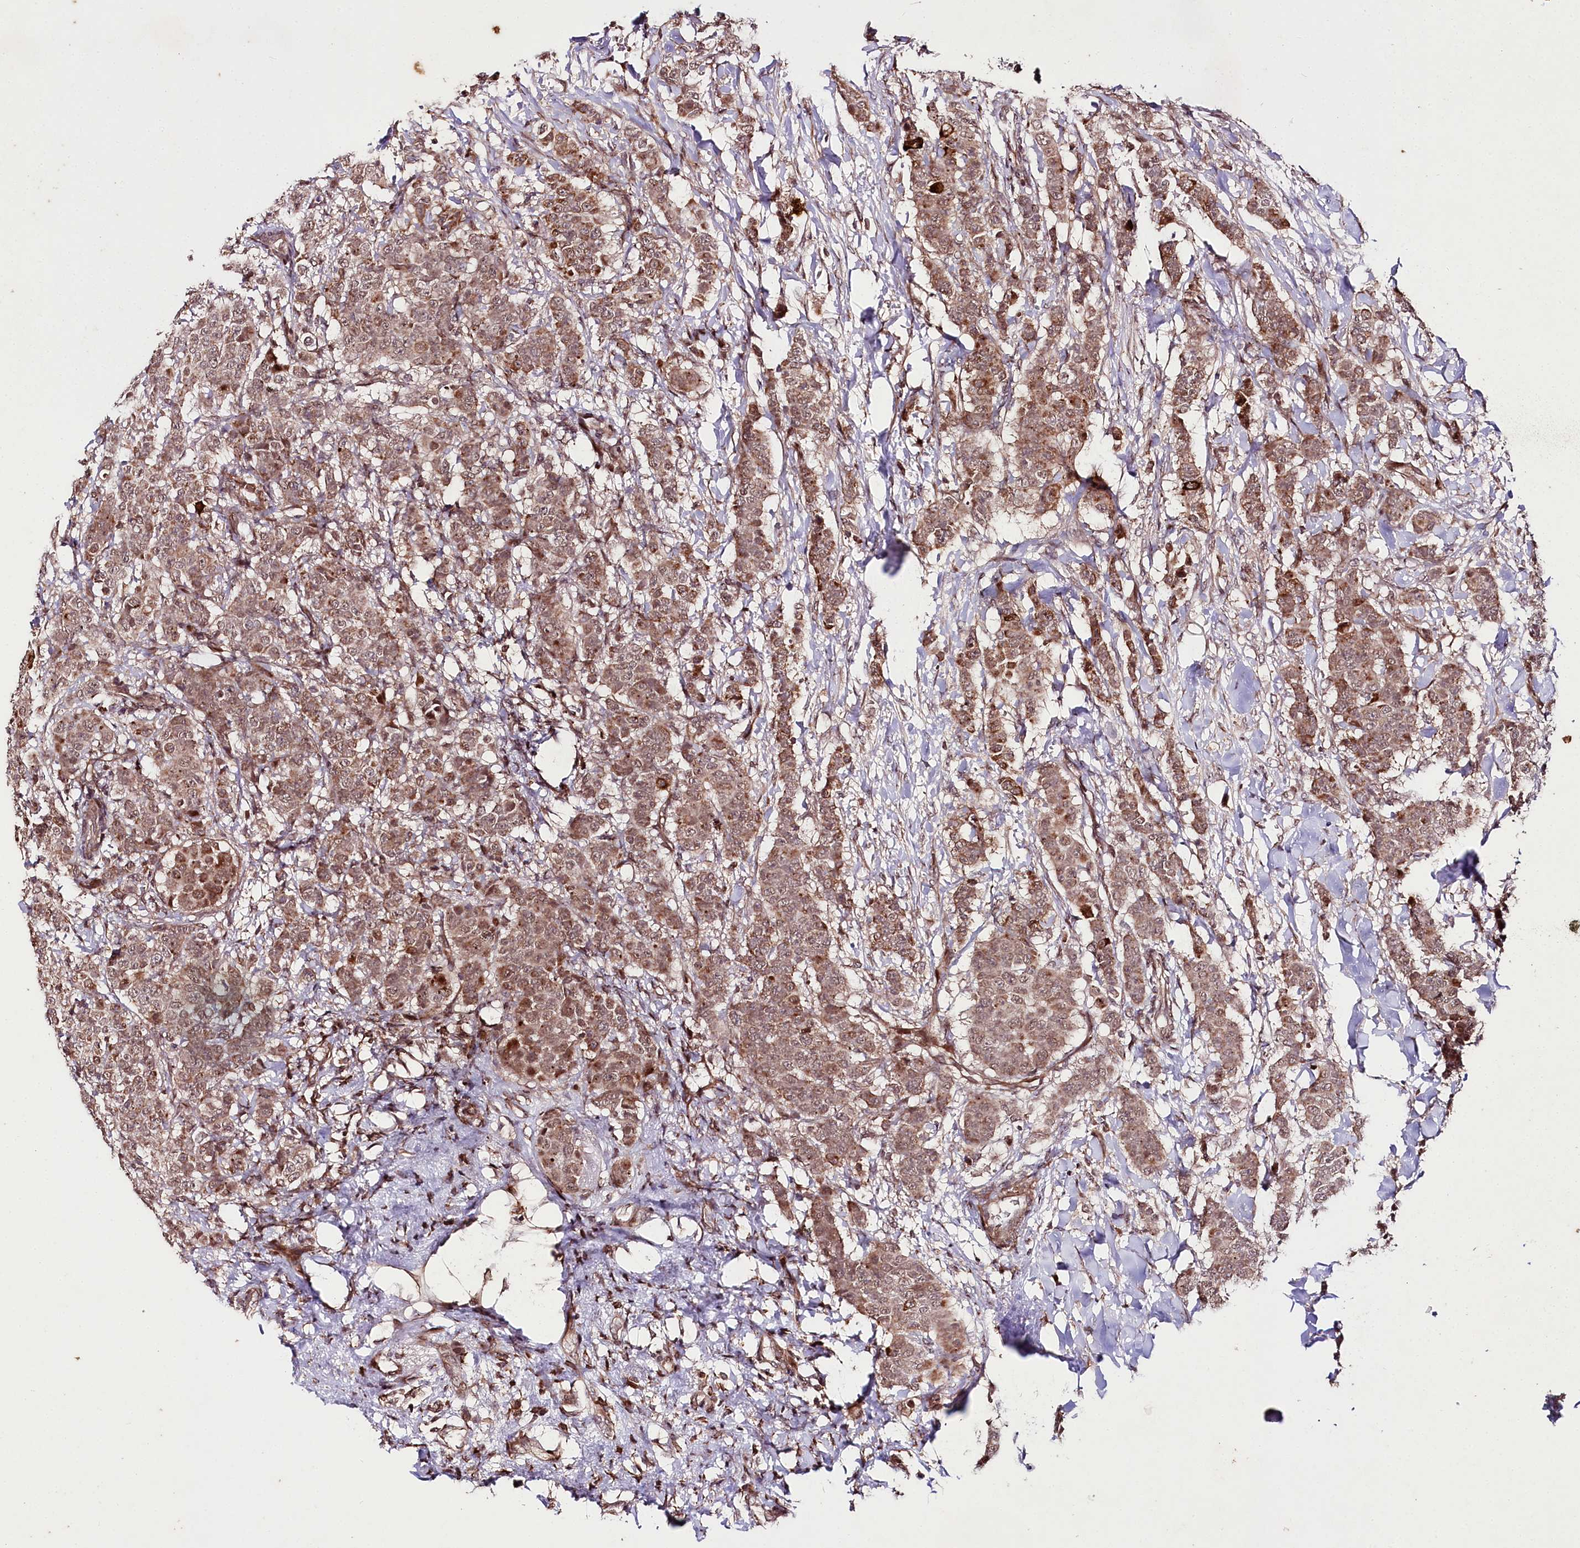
{"staining": {"intensity": "moderate", "quantity": ">75%", "location": "cytoplasmic/membranous,nuclear"}, "tissue": "breast cancer", "cell_type": "Tumor cells", "image_type": "cancer", "snomed": [{"axis": "morphology", "description": "Duct carcinoma"}, {"axis": "topography", "description": "Breast"}], "caption": "Immunohistochemistry (IHC) micrograph of neoplastic tissue: breast intraductal carcinoma stained using immunohistochemistry displays medium levels of moderate protein expression localized specifically in the cytoplasmic/membranous and nuclear of tumor cells, appearing as a cytoplasmic/membranous and nuclear brown color.", "gene": "PHLDB1", "patient": {"sex": "female", "age": 40}}